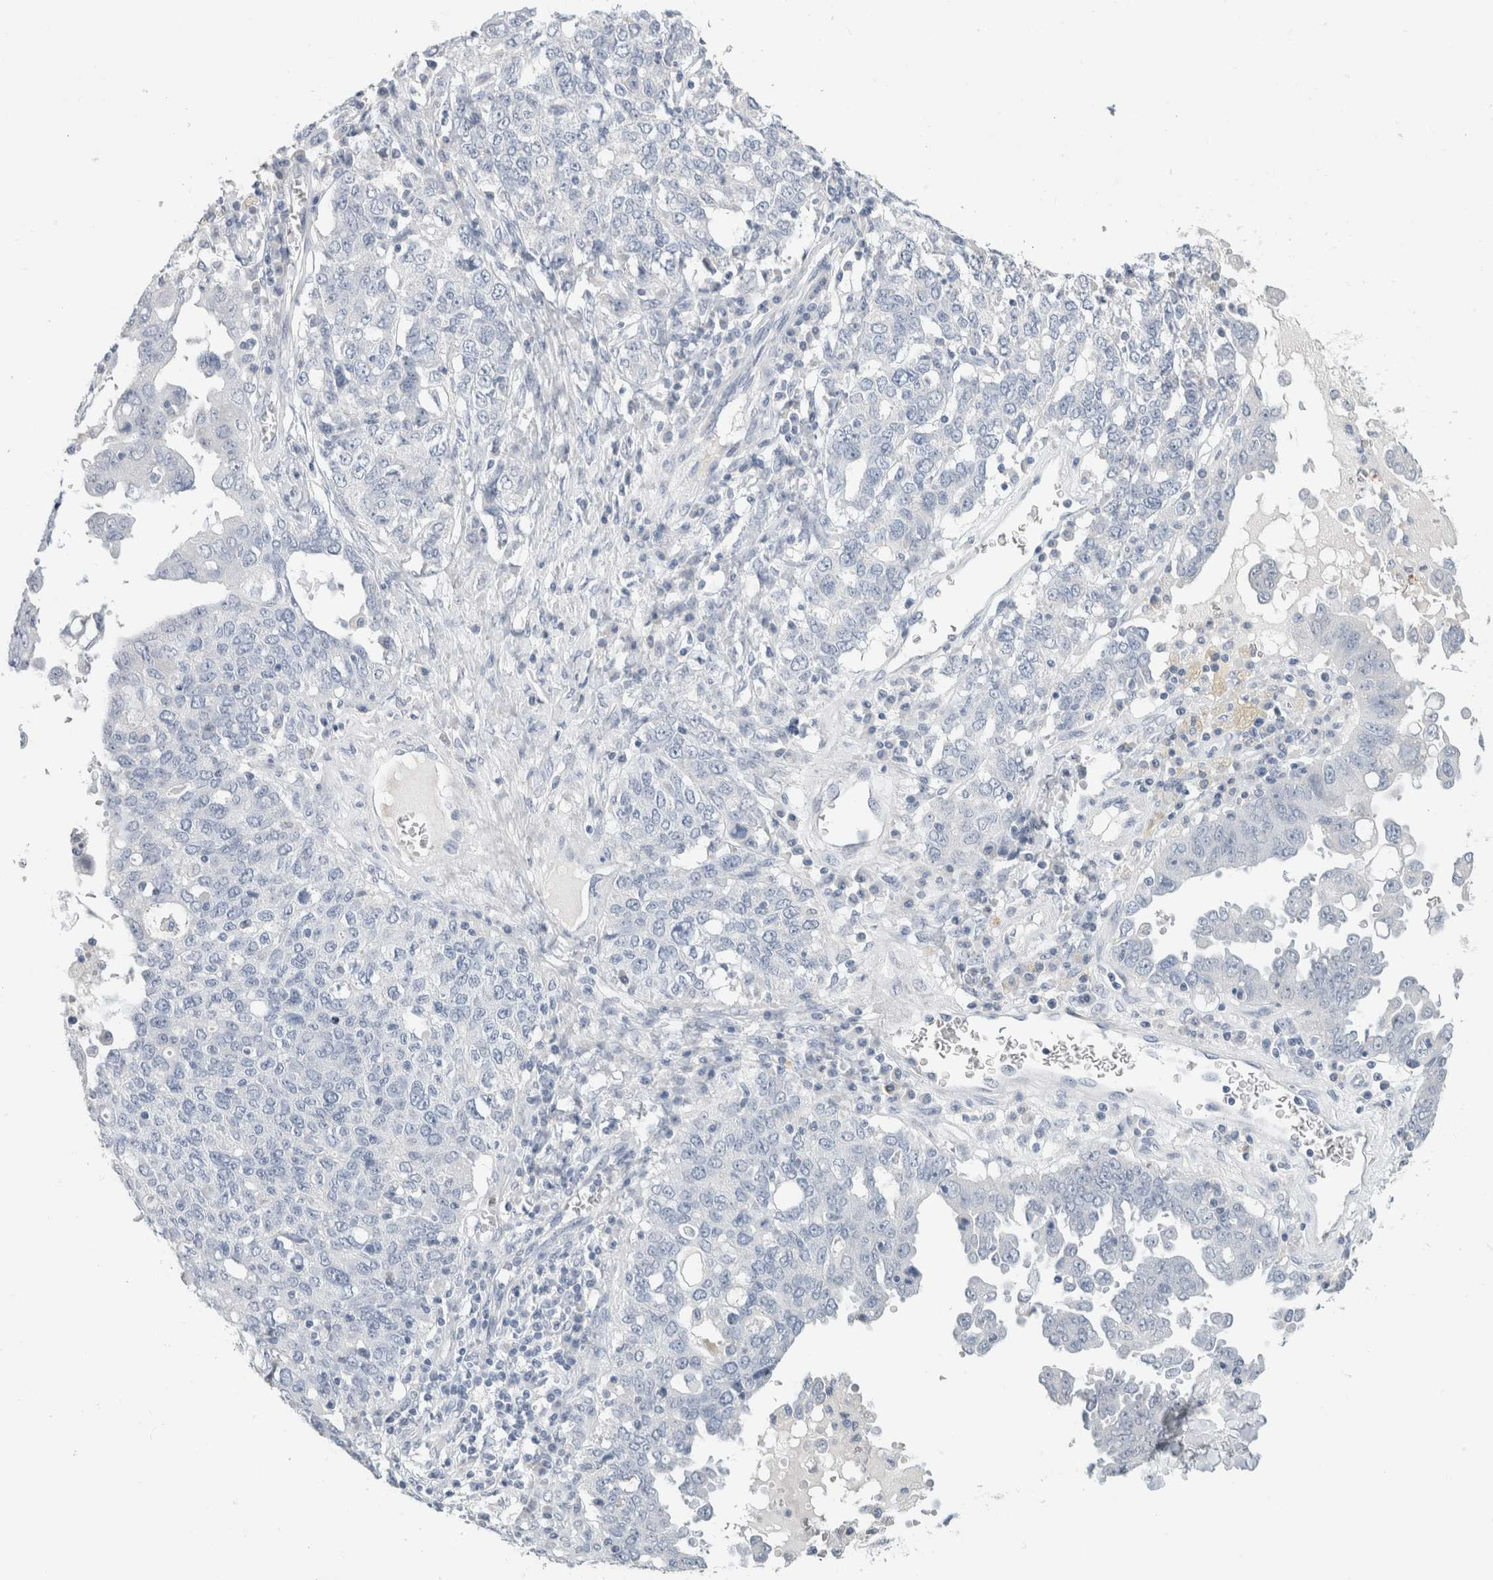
{"staining": {"intensity": "negative", "quantity": "none", "location": "none"}, "tissue": "ovarian cancer", "cell_type": "Tumor cells", "image_type": "cancer", "snomed": [{"axis": "morphology", "description": "Carcinoma, endometroid"}, {"axis": "topography", "description": "Ovary"}], "caption": "This is a image of immunohistochemistry staining of ovarian cancer (endometroid carcinoma), which shows no expression in tumor cells.", "gene": "BCAN", "patient": {"sex": "female", "age": 62}}